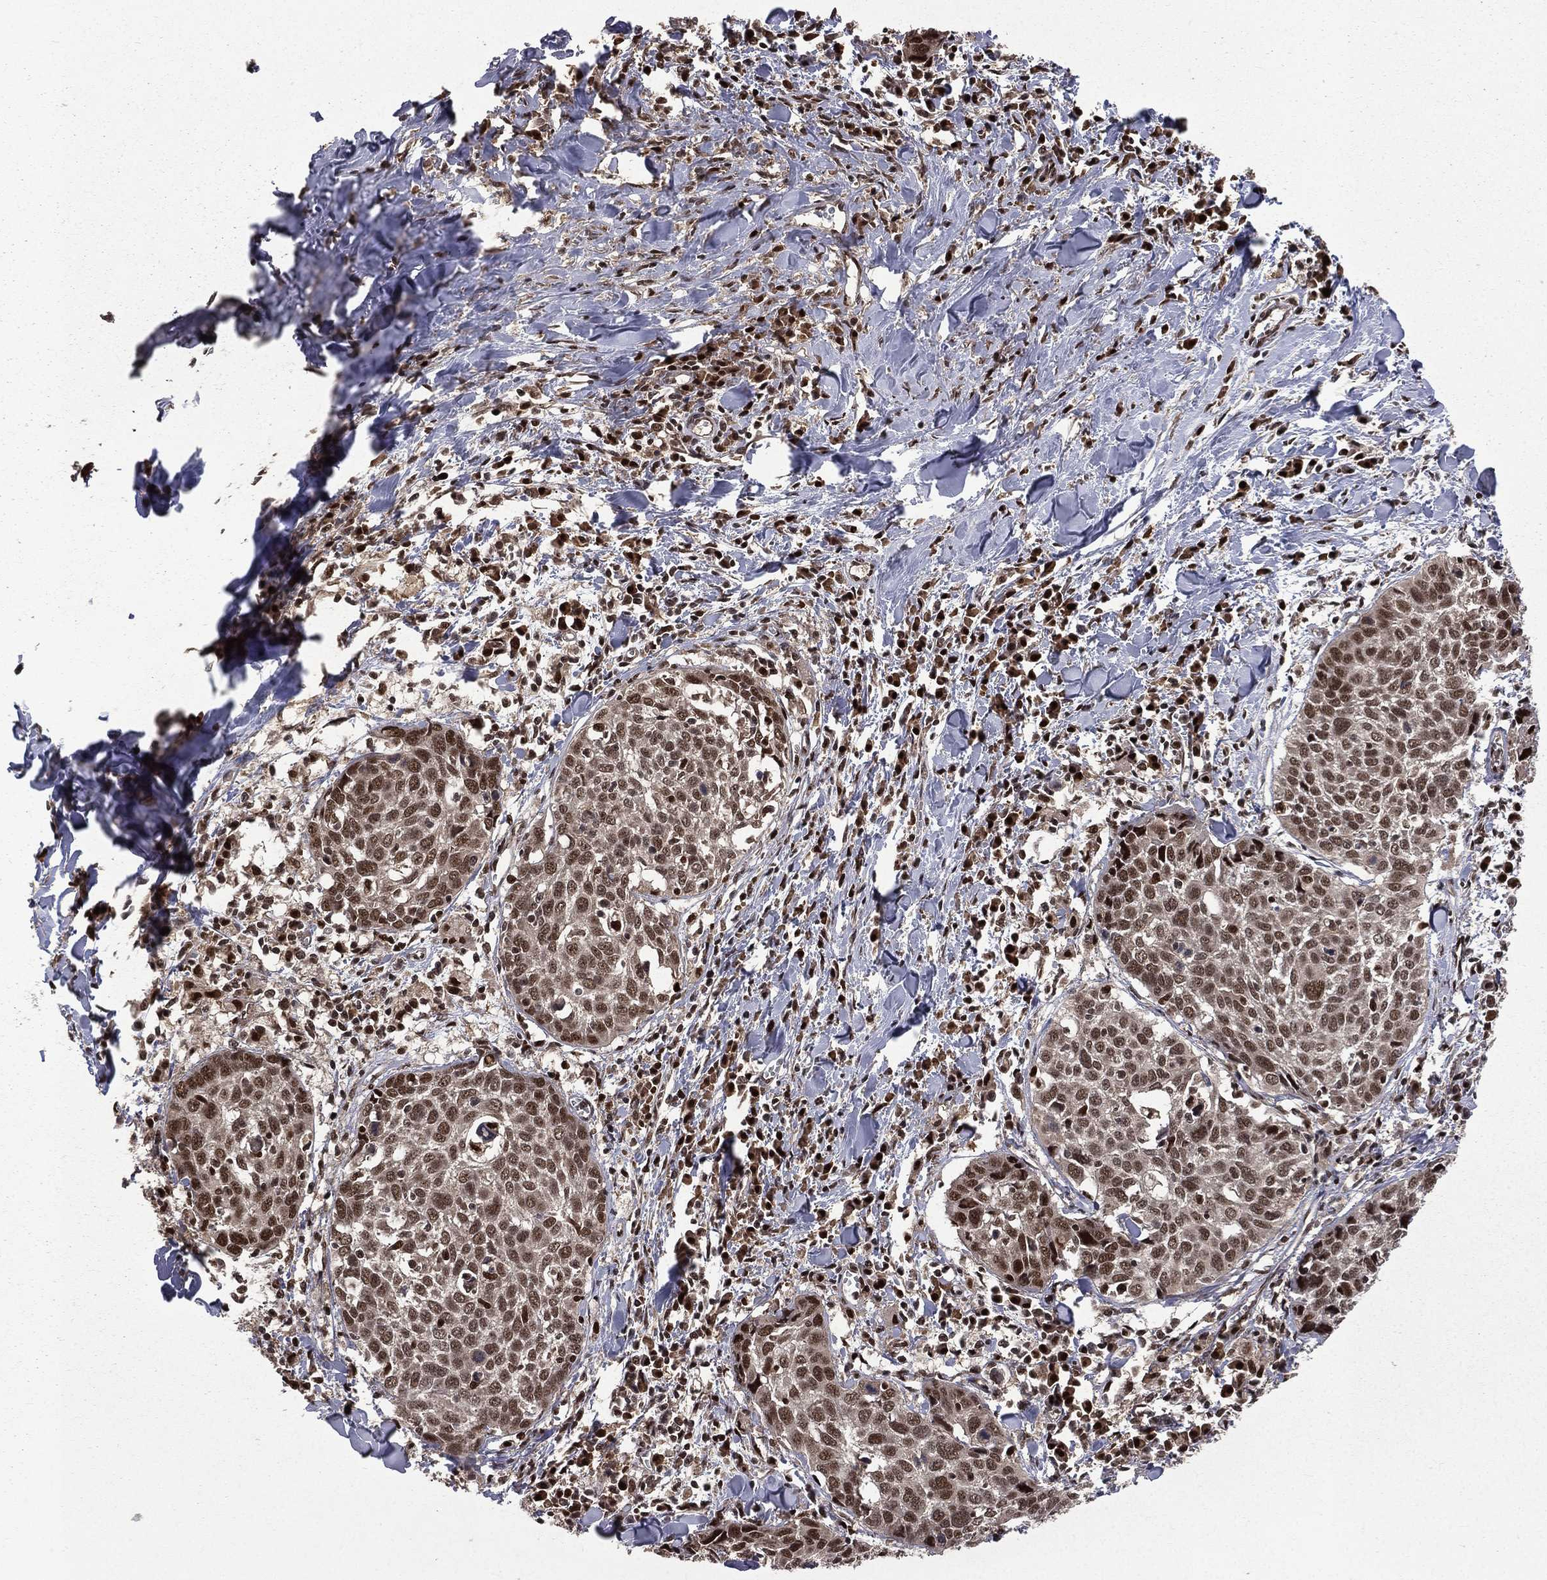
{"staining": {"intensity": "moderate", "quantity": ">75%", "location": "nuclear"}, "tissue": "lung cancer", "cell_type": "Tumor cells", "image_type": "cancer", "snomed": [{"axis": "morphology", "description": "Squamous cell carcinoma, NOS"}, {"axis": "topography", "description": "Lung"}], "caption": "Human lung squamous cell carcinoma stained with a brown dye demonstrates moderate nuclear positive expression in approximately >75% of tumor cells.", "gene": "JMJD6", "patient": {"sex": "male", "age": 57}}